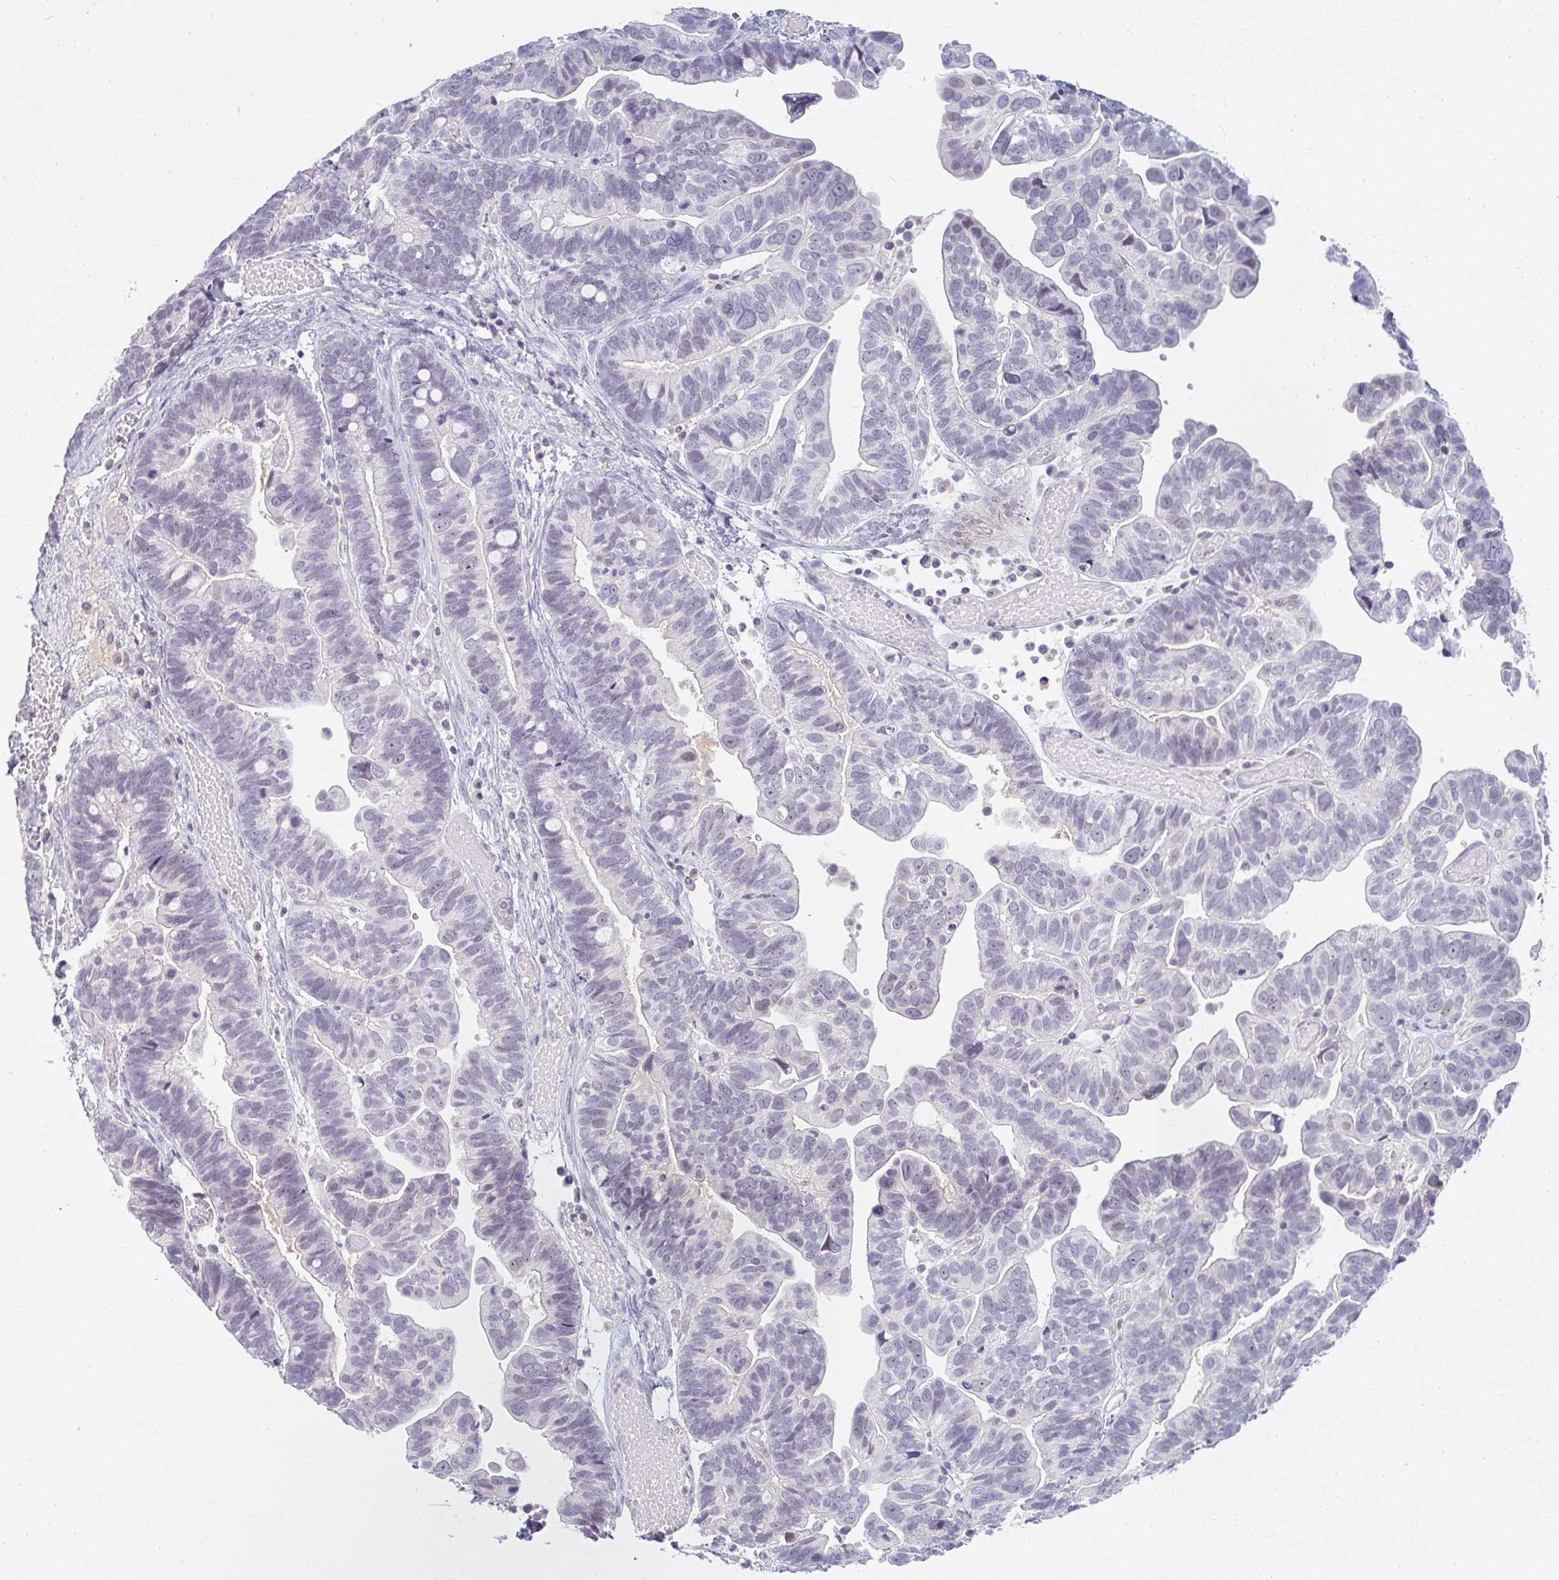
{"staining": {"intensity": "negative", "quantity": "none", "location": "none"}, "tissue": "ovarian cancer", "cell_type": "Tumor cells", "image_type": "cancer", "snomed": [{"axis": "morphology", "description": "Cystadenocarcinoma, serous, NOS"}, {"axis": "topography", "description": "Ovary"}], "caption": "An image of ovarian cancer (serous cystadenocarcinoma) stained for a protein demonstrates no brown staining in tumor cells.", "gene": "PPFIA4", "patient": {"sex": "female", "age": 56}}